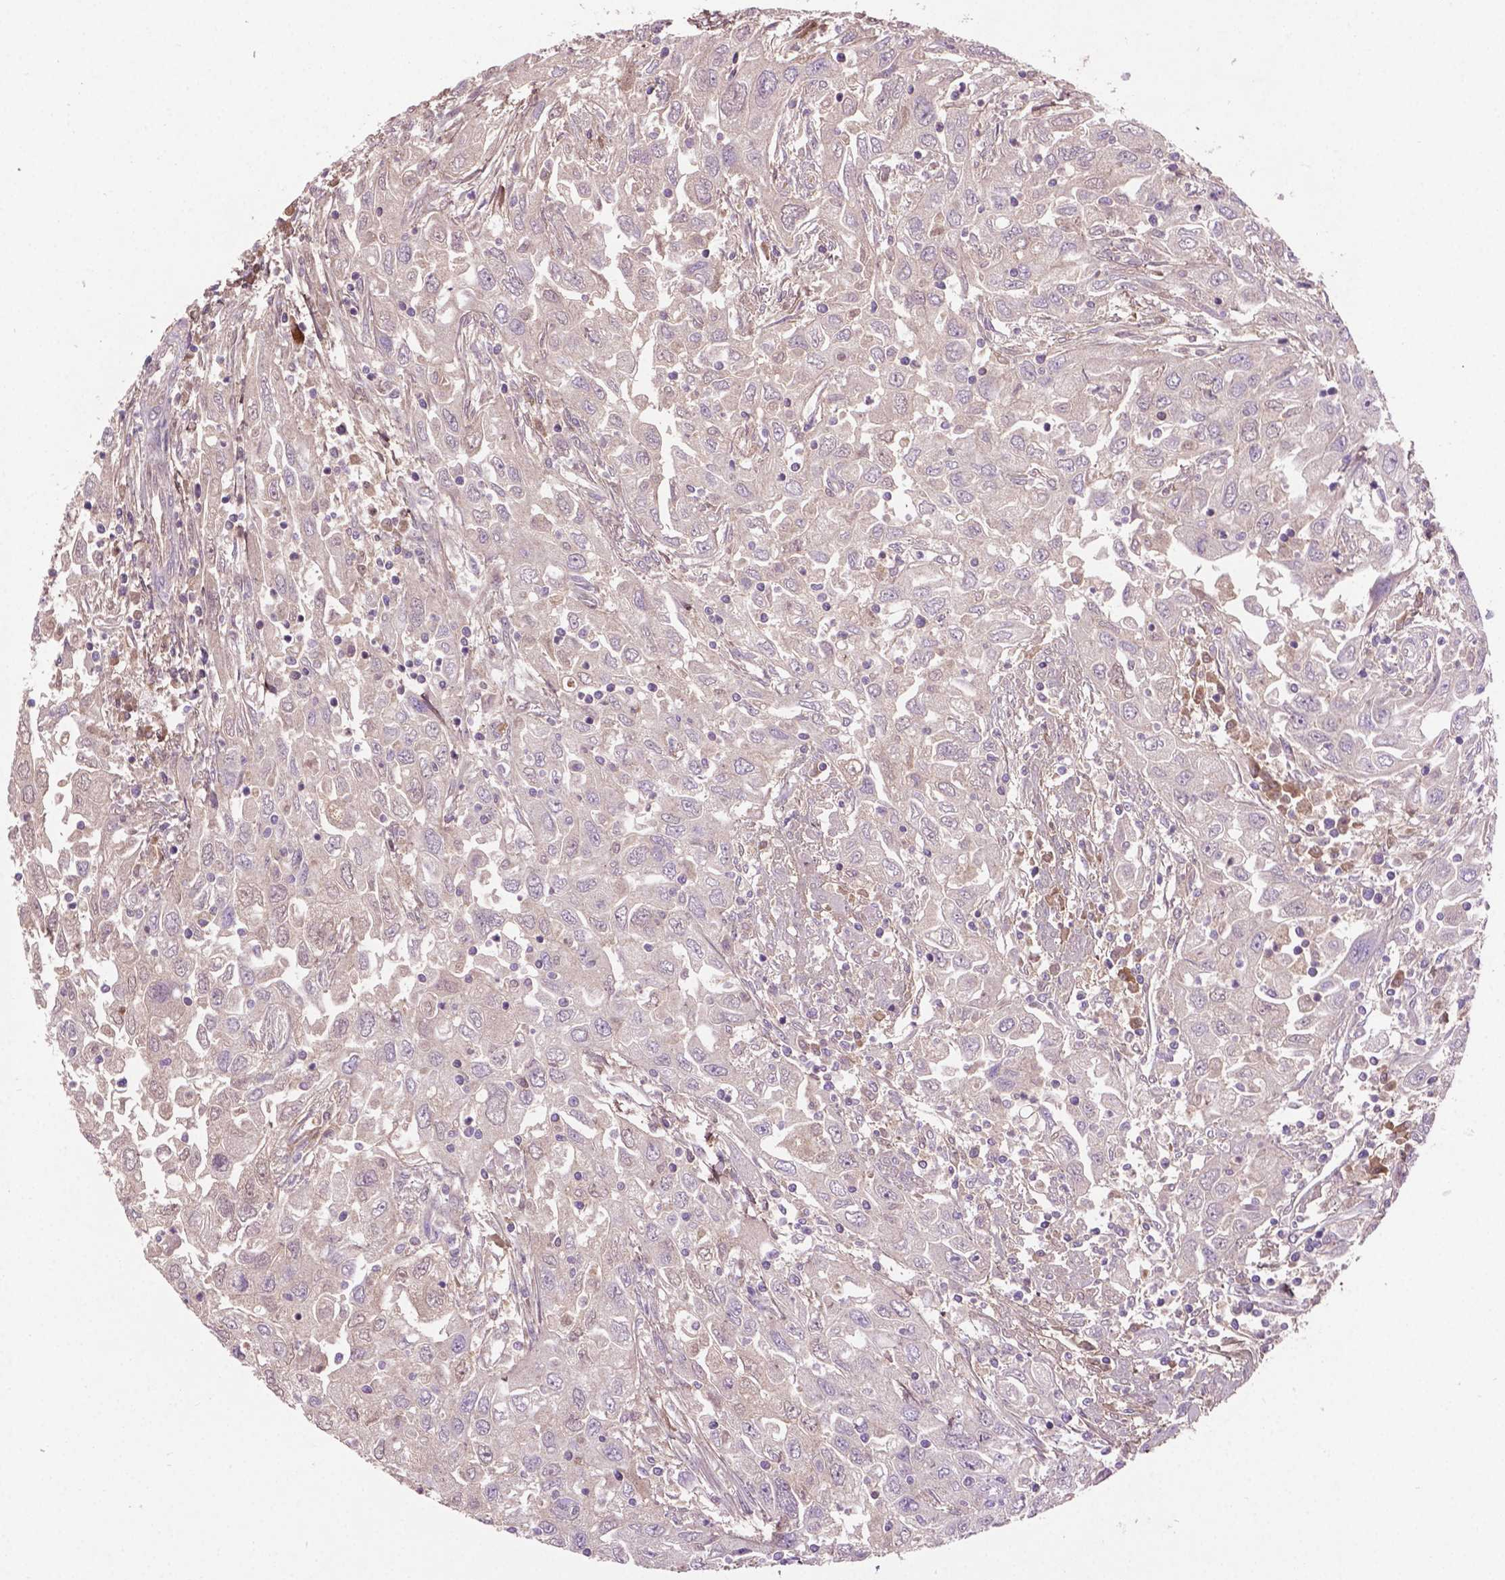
{"staining": {"intensity": "negative", "quantity": "none", "location": "none"}, "tissue": "urothelial cancer", "cell_type": "Tumor cells", "image_type": "cancer", "snomed": [{"axis": "morphology", "description": "Urothelial carcinoma, High grade"}, {"axis": "topography", "description": "Urinary bladder"}], "caption": "An IHC histopathology image of urothelial carcinoma (high-grade) is shown. There is no staining in tumor cells of urothelial carcinoma (high-grade).", "gene": "SOX17", "patient": {"sex": "male", "age": 76}}